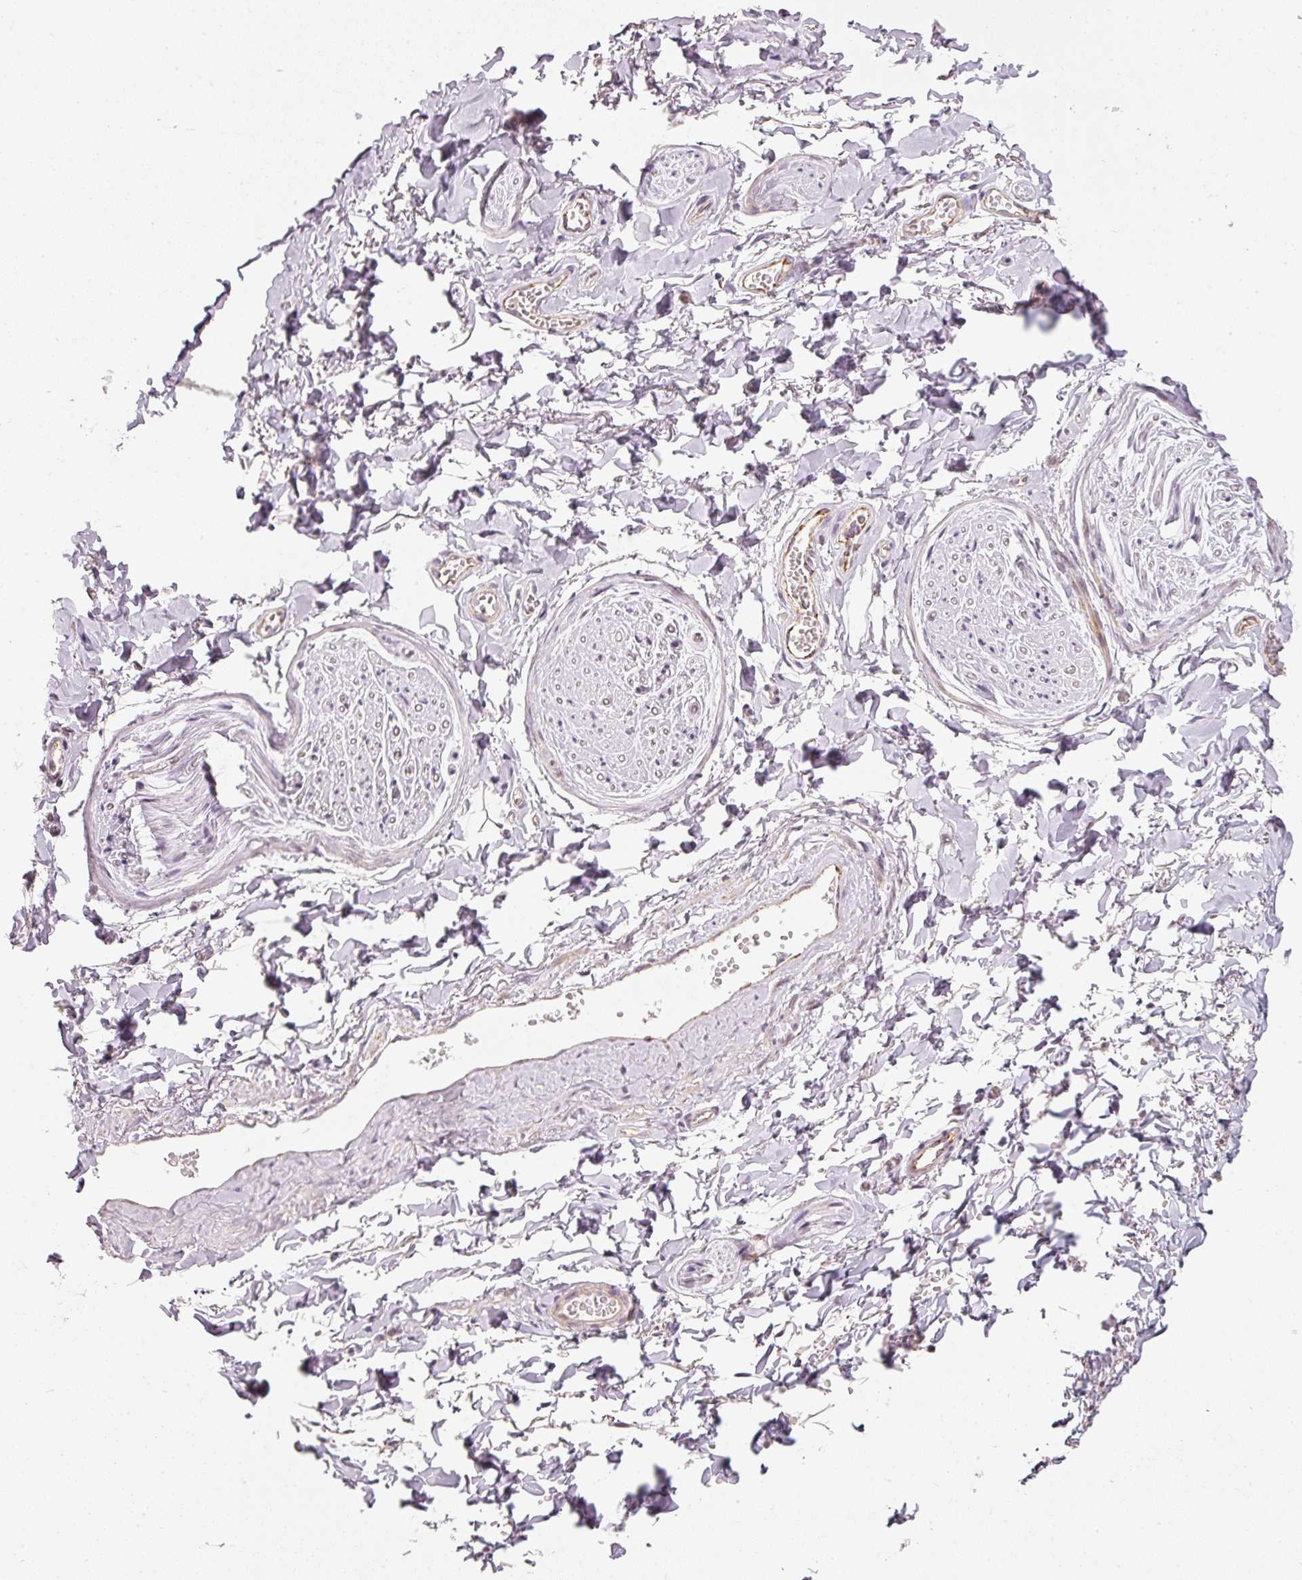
{"staining": {"intensity": "negative", "quantity": "none", "location": "none"}, "tissue": "adipose tissue", "cell_type": "Adipocytes", "image_type": "normal", "snomed": [{"axis": "morphology", "description": "Normal tissue, NOS"}, {"axis": "topography", "description": "Vulva"}, {"axis": "topography", "description": "Vagina"}, {"axis": "topography", "description": "Peripheral nerve tissue"}], "caption": "IHC photomicrograph of unremarkable human adipose tissue stained for a protein (brown), which demonstrates no positivity in adipocytes. (IHC, brightfield microscopy, high magnification).", "gene": "NRDE2", "patient": {"sex": "female", "age": 66}}